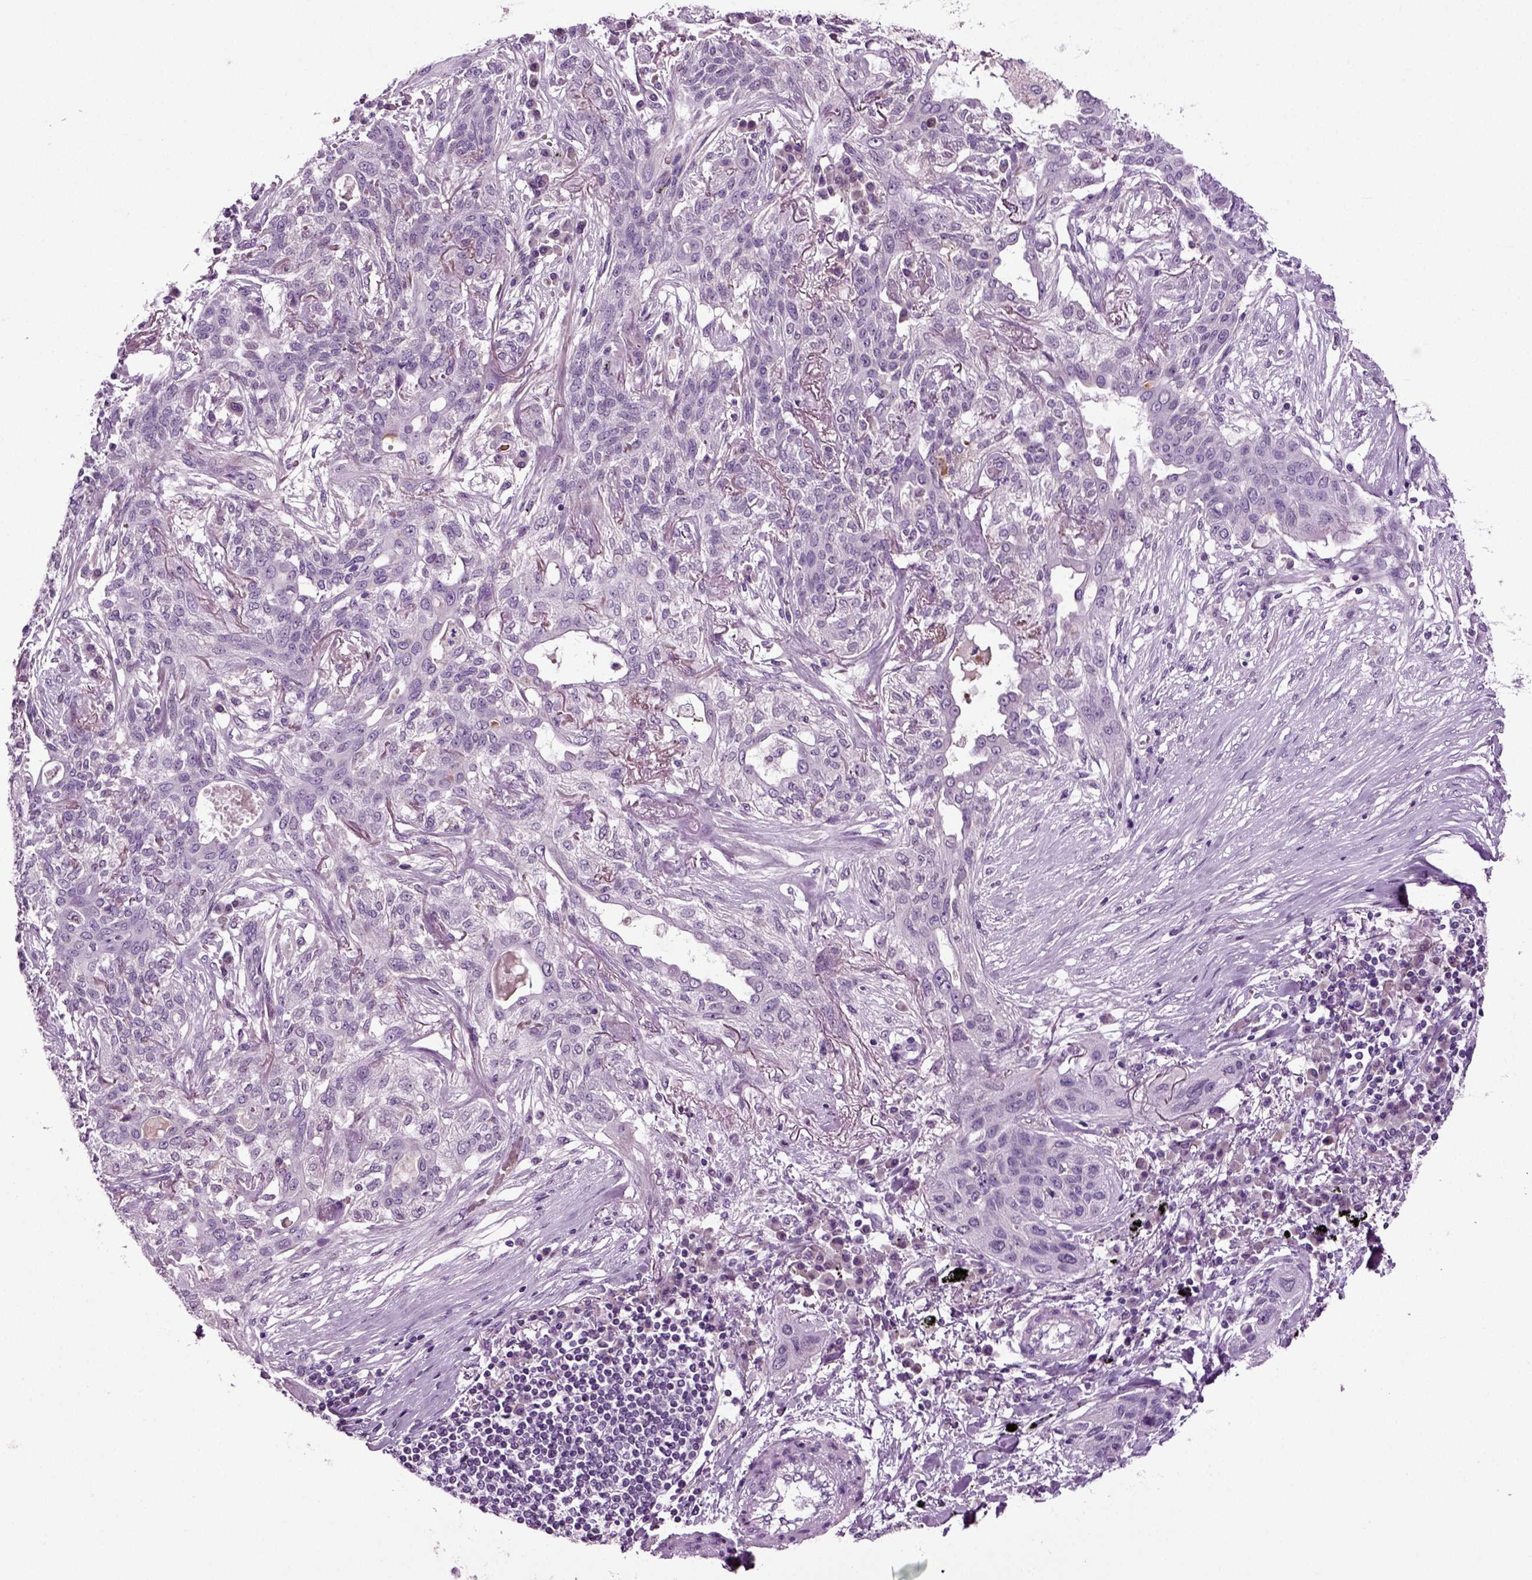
{"staining": {"intensity": "negative", "quantity": "none", "location": "none"}, "tissue": "lung cancer", "cell_type": "Tumor cells", "image_type": "cancer", "snomed": [{"axis": "morphology", "description": "Squamous cell carcinoma, NOS"}, {"axis": "topography", "description": "Lung"}], "caption": "The image demonstrates no staining of tumor cells in lung cancer (squamous cell carcinoma).", "gene": "SPATA17", "patient": {"sex": "female", "age": 70}}